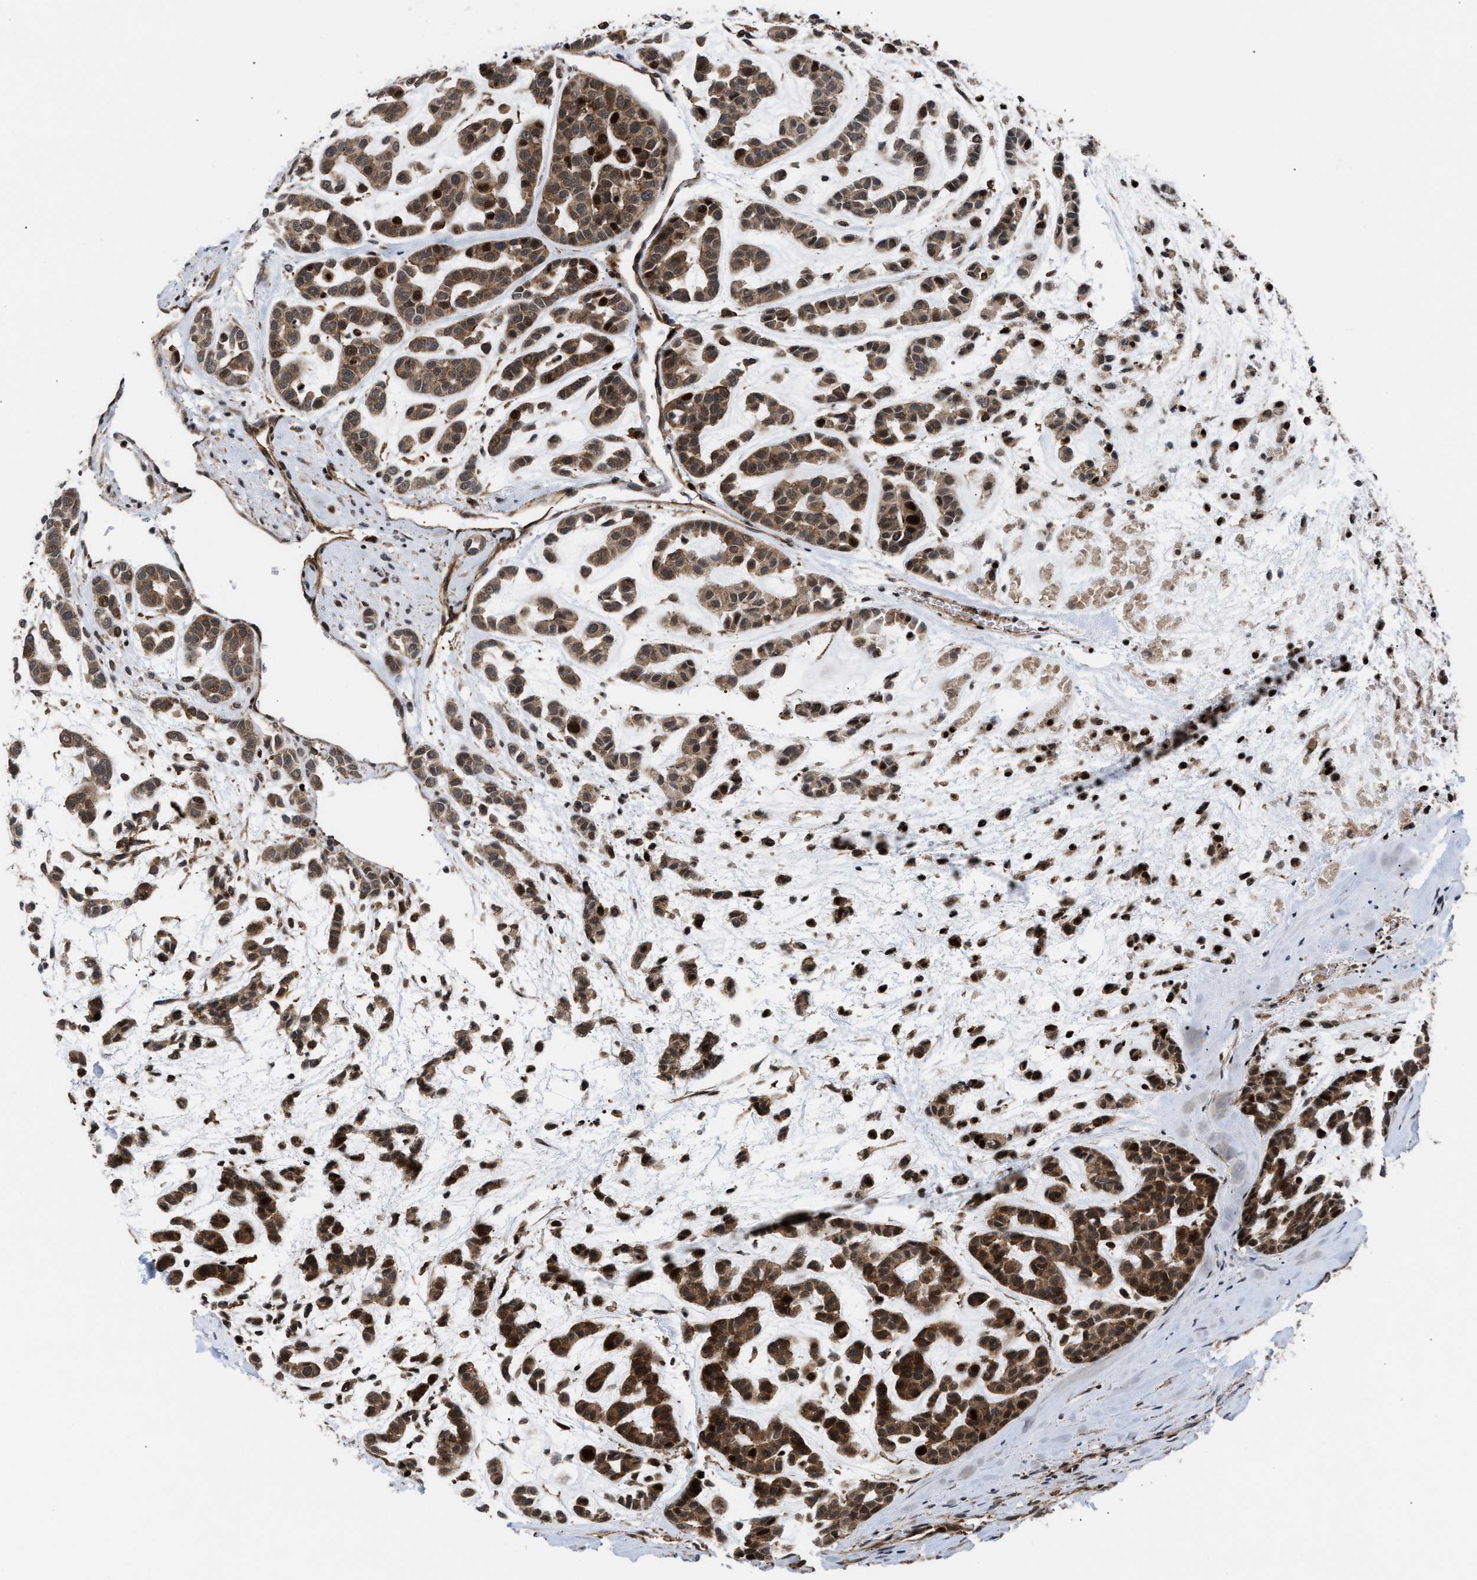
{"staining": {"intensity": "moderate", "quantity": ">75%", "location": "cytoplasmic/membranous,nuclear"}, "tissue": "head and neck cancer", "cell_type": "Tumor cells", "image_type": "cancer", "snomed": [{"axis": "morphology", "description": "Adenocarcinoma, NOS"}, {"axis": "morphology", "description": "Adenoma, NOS"}, {"axis": "topography", "description": "Head-Neck"}], "caption": "Immunohistochemistry (IHC) micrograph of neoplastic tissue: head and neck cancer stained using IHC reveals medium levels of moderate protein expression localized specifically in the cytoplasmic/membranous and nuclear of tumor cells, appearing as a cytoplasmic/membranous and nuclear brown color.", "gene": "STAU2", "patient": {"sex": "female", "age": 55}}